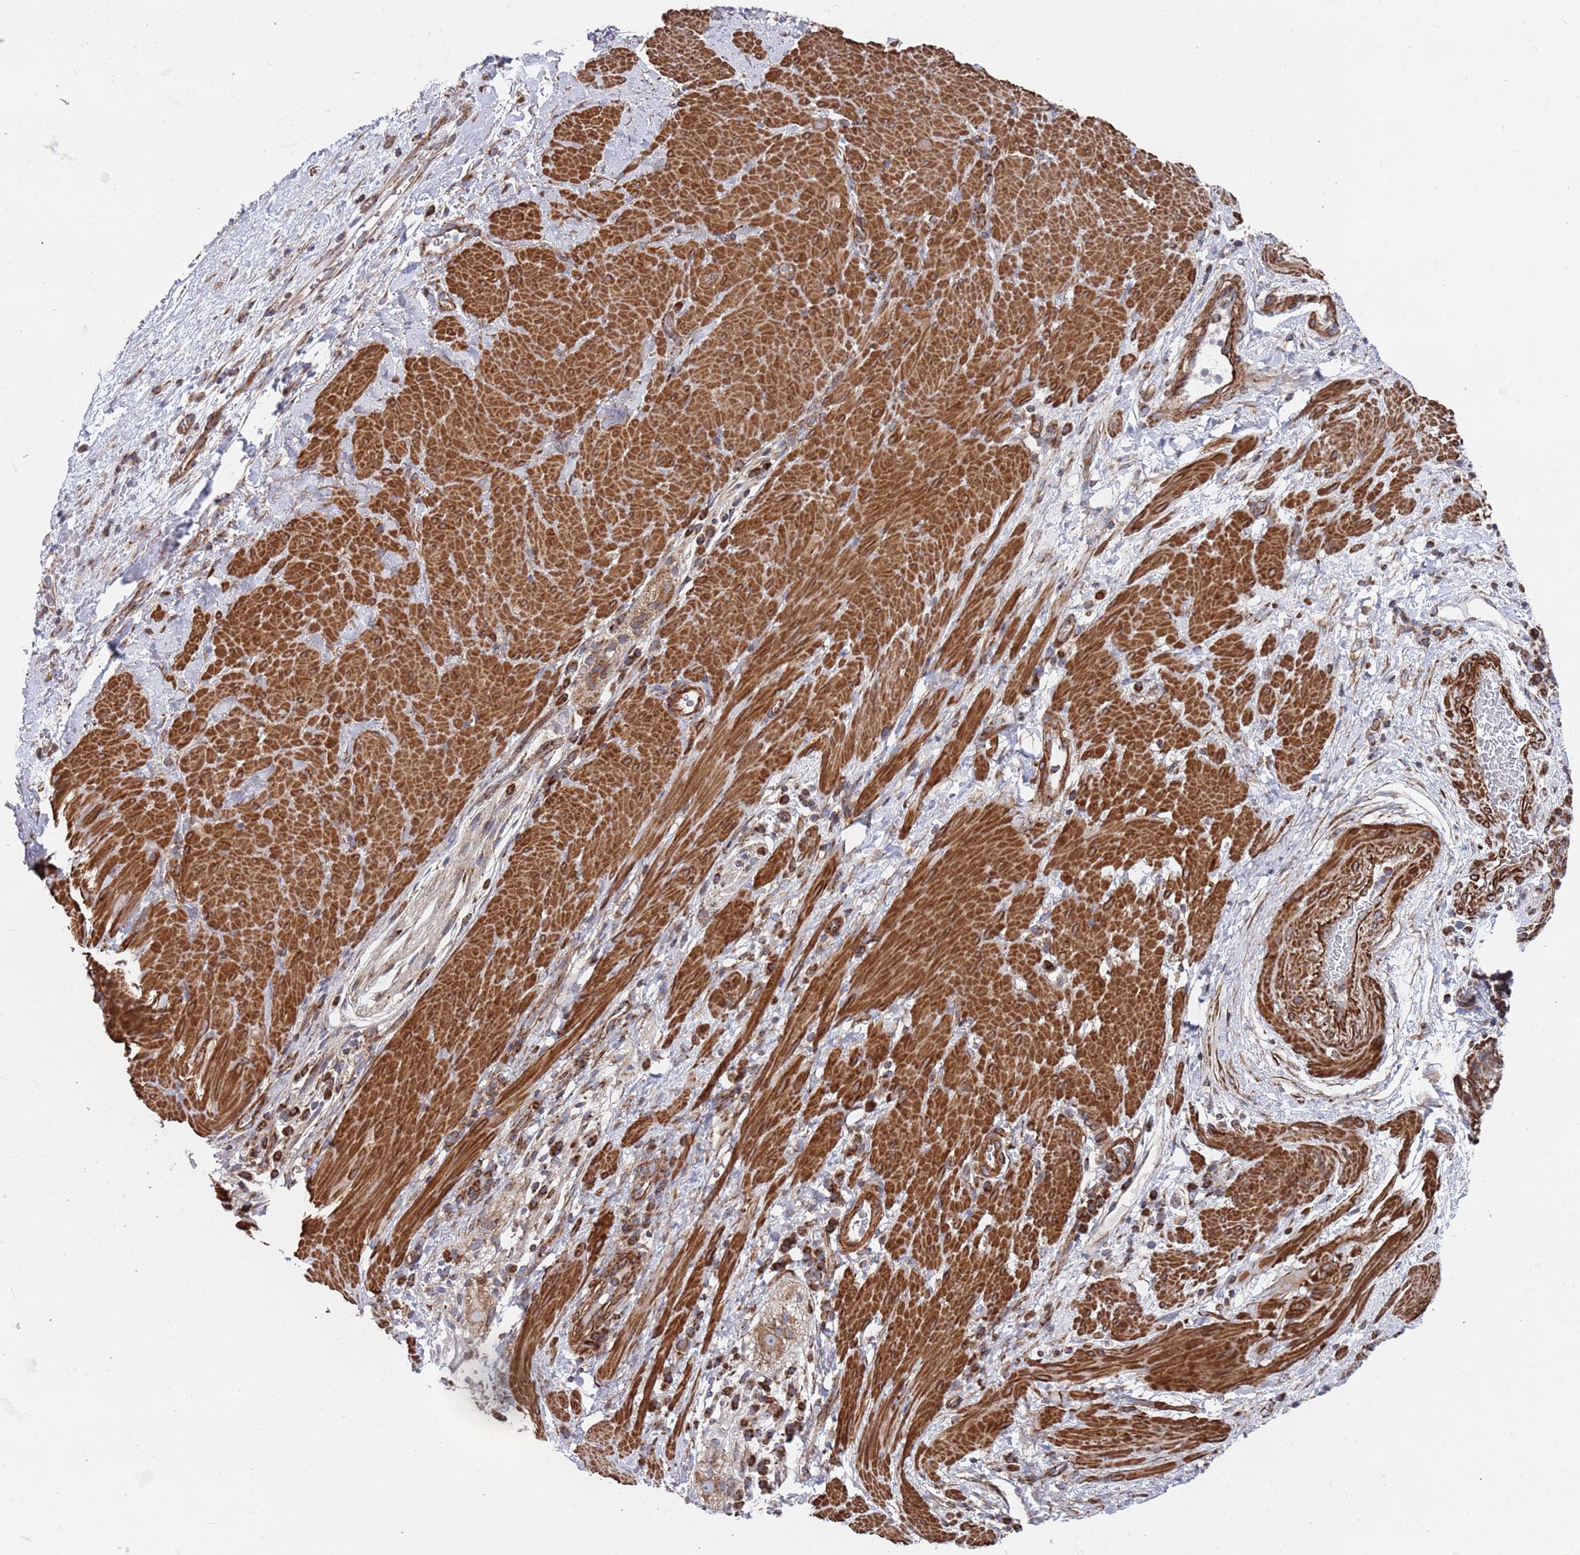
{"staining": {"intensity": "moderate", "quantity": ">75%", "location": "cytoplasmic/membranous"}, "tissue": "stomach cancer", "cell_type": "Tumor cells", "image_type": "cancer", "snomed": [{"axis": "morphology", "description": "Normal tissue, NOS"}, {"axis": "morphology", "description": "Adenocarcinoma, NOS"}, {"axis": "topography", "description": "Stomach"}], "caption": "Approximately >75% of tumor cells in stomach cancer reveal moderate cytoplasmic/membranous protein positivity as visualized by brown immunohistochemical staining.", "gene": "WDFY3", "patient": {"sex": "female", "age": 64}}